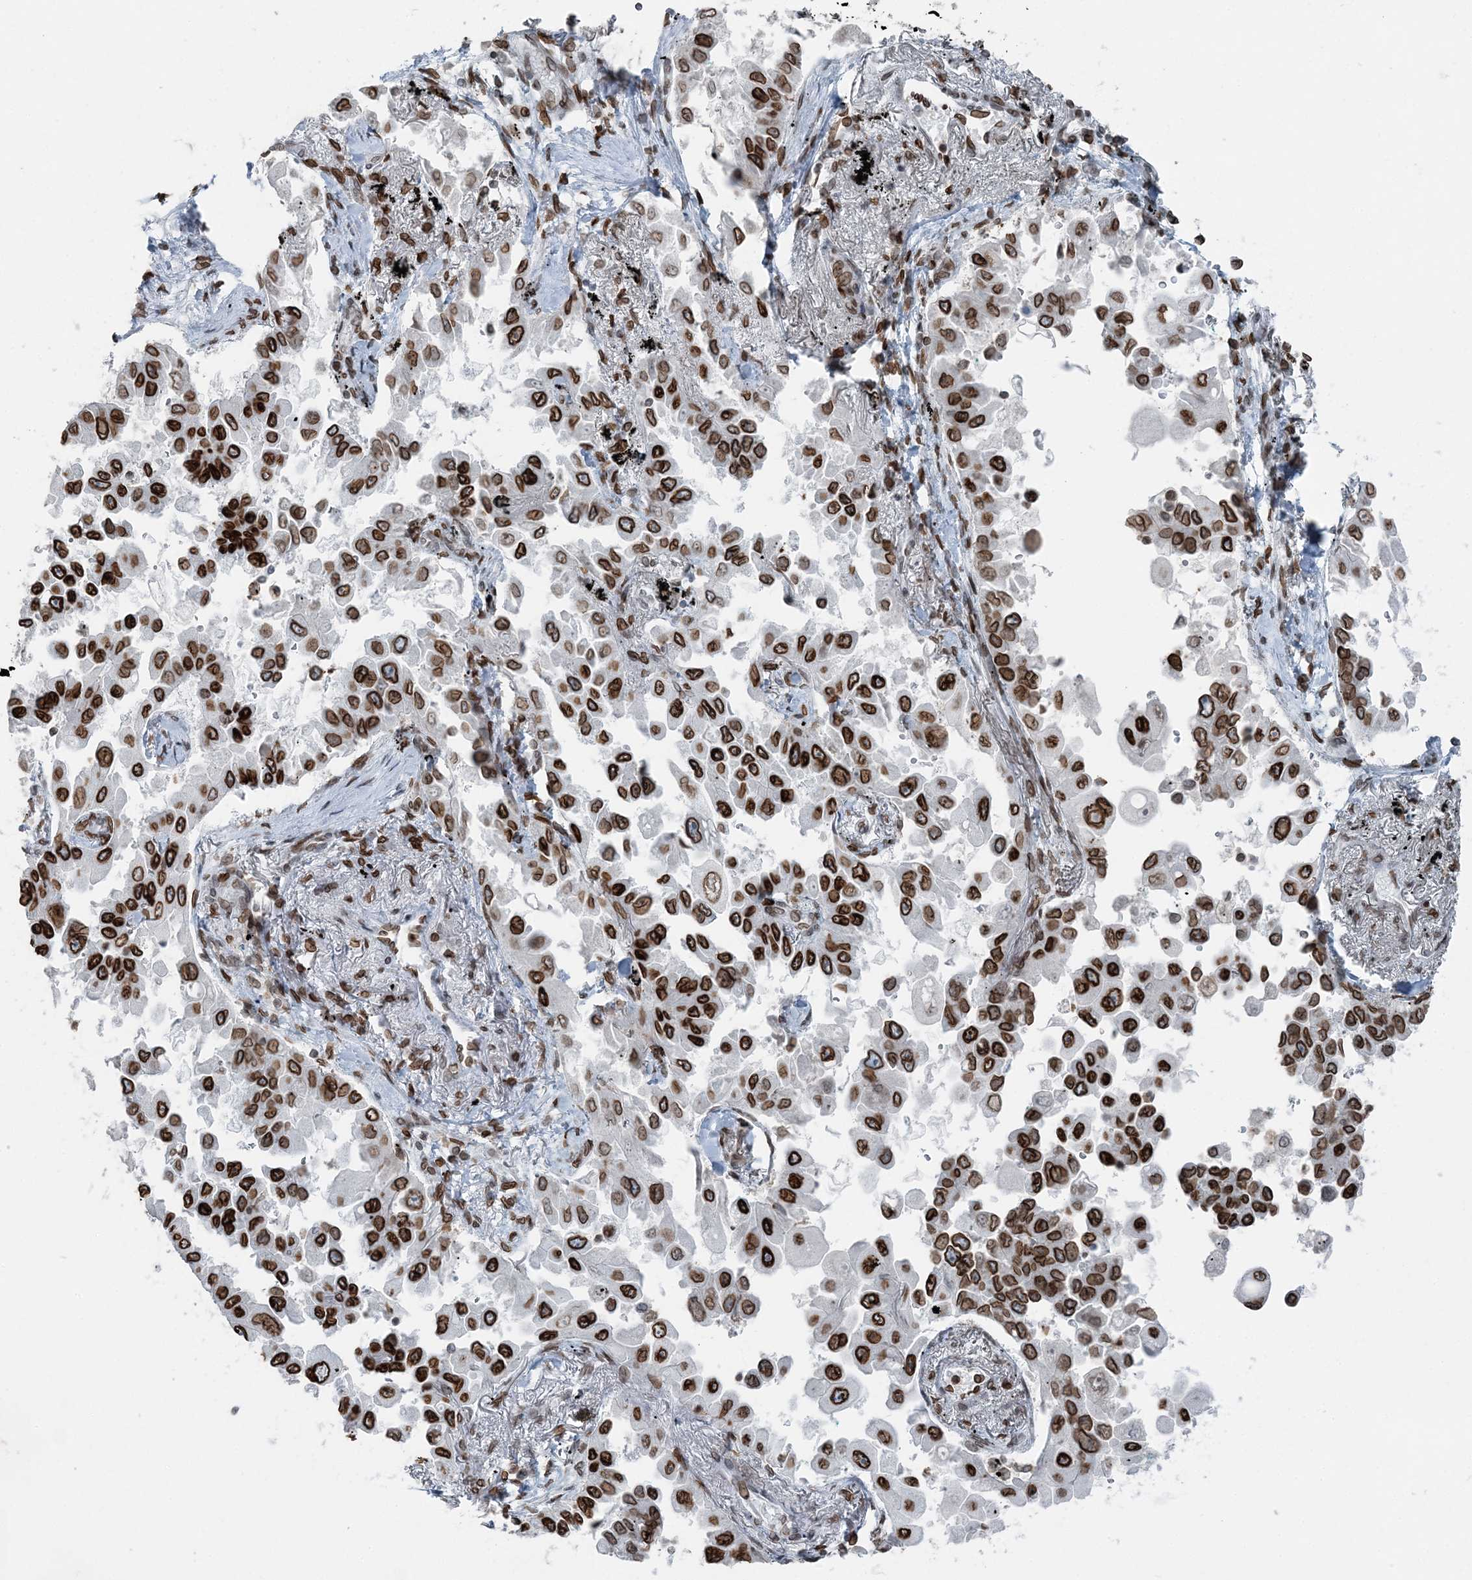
{"staining": {"intensity": "strong", "quantity": ">75%", "location": "cytoplasmic/membranous,nuclear"}, "tissue": "lung cancer", "cell_type": "Tumor cells", "image_type": "cancer", "snomed": [{"axis": "morphology", "description": "Adenocarcinoma, NOS"}, {"axis": "topography", "description": "Lung"}], "caption": "Adenocarcinoma (lung) stained for a protein reveals strong cytoplasmic/membranous and nuclear positivity in tumor cells.", "gene": "GJD4", "patient": {"sex": "female", "age": 67}}